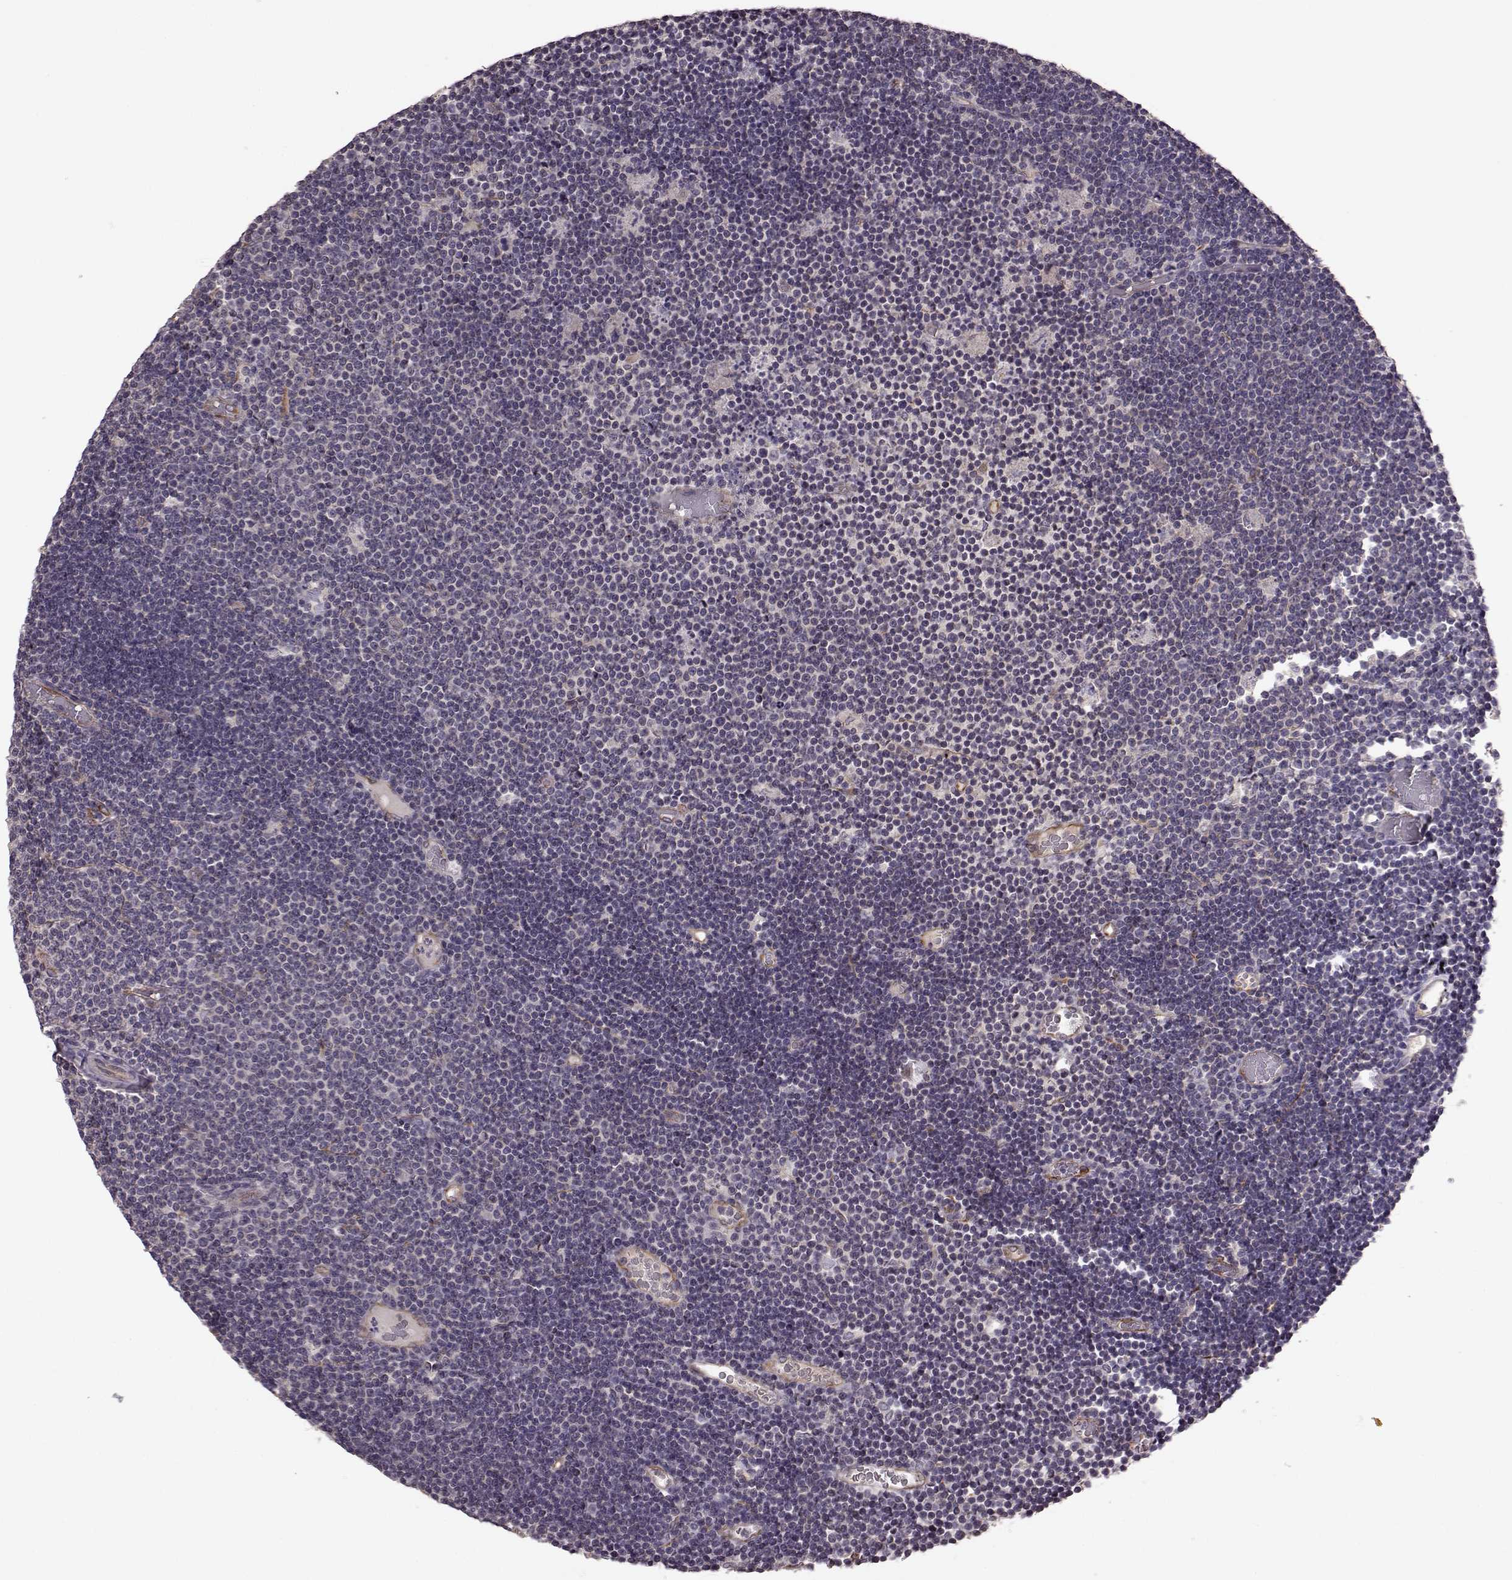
{"staining": {"intensity": "negative", "quantity": "none", "location": "none"}, "tissue": "lymphoma", "cell_type": "Tumor cells", "image_type": "cancer", "snomed": [{"axis": "morphology", "description": "Malignant lymphoma, non-Hodgkin's type, Low grade"}, {"axis": "topography", "description": "Brain"}], "caption": "IHC of human malignant lymphoma, non-Hodgkin's type (low-grade) exhibits no expression in tumor cells.", "gene": "NTF3", "patient": {"sex": "female", "age": 66}}